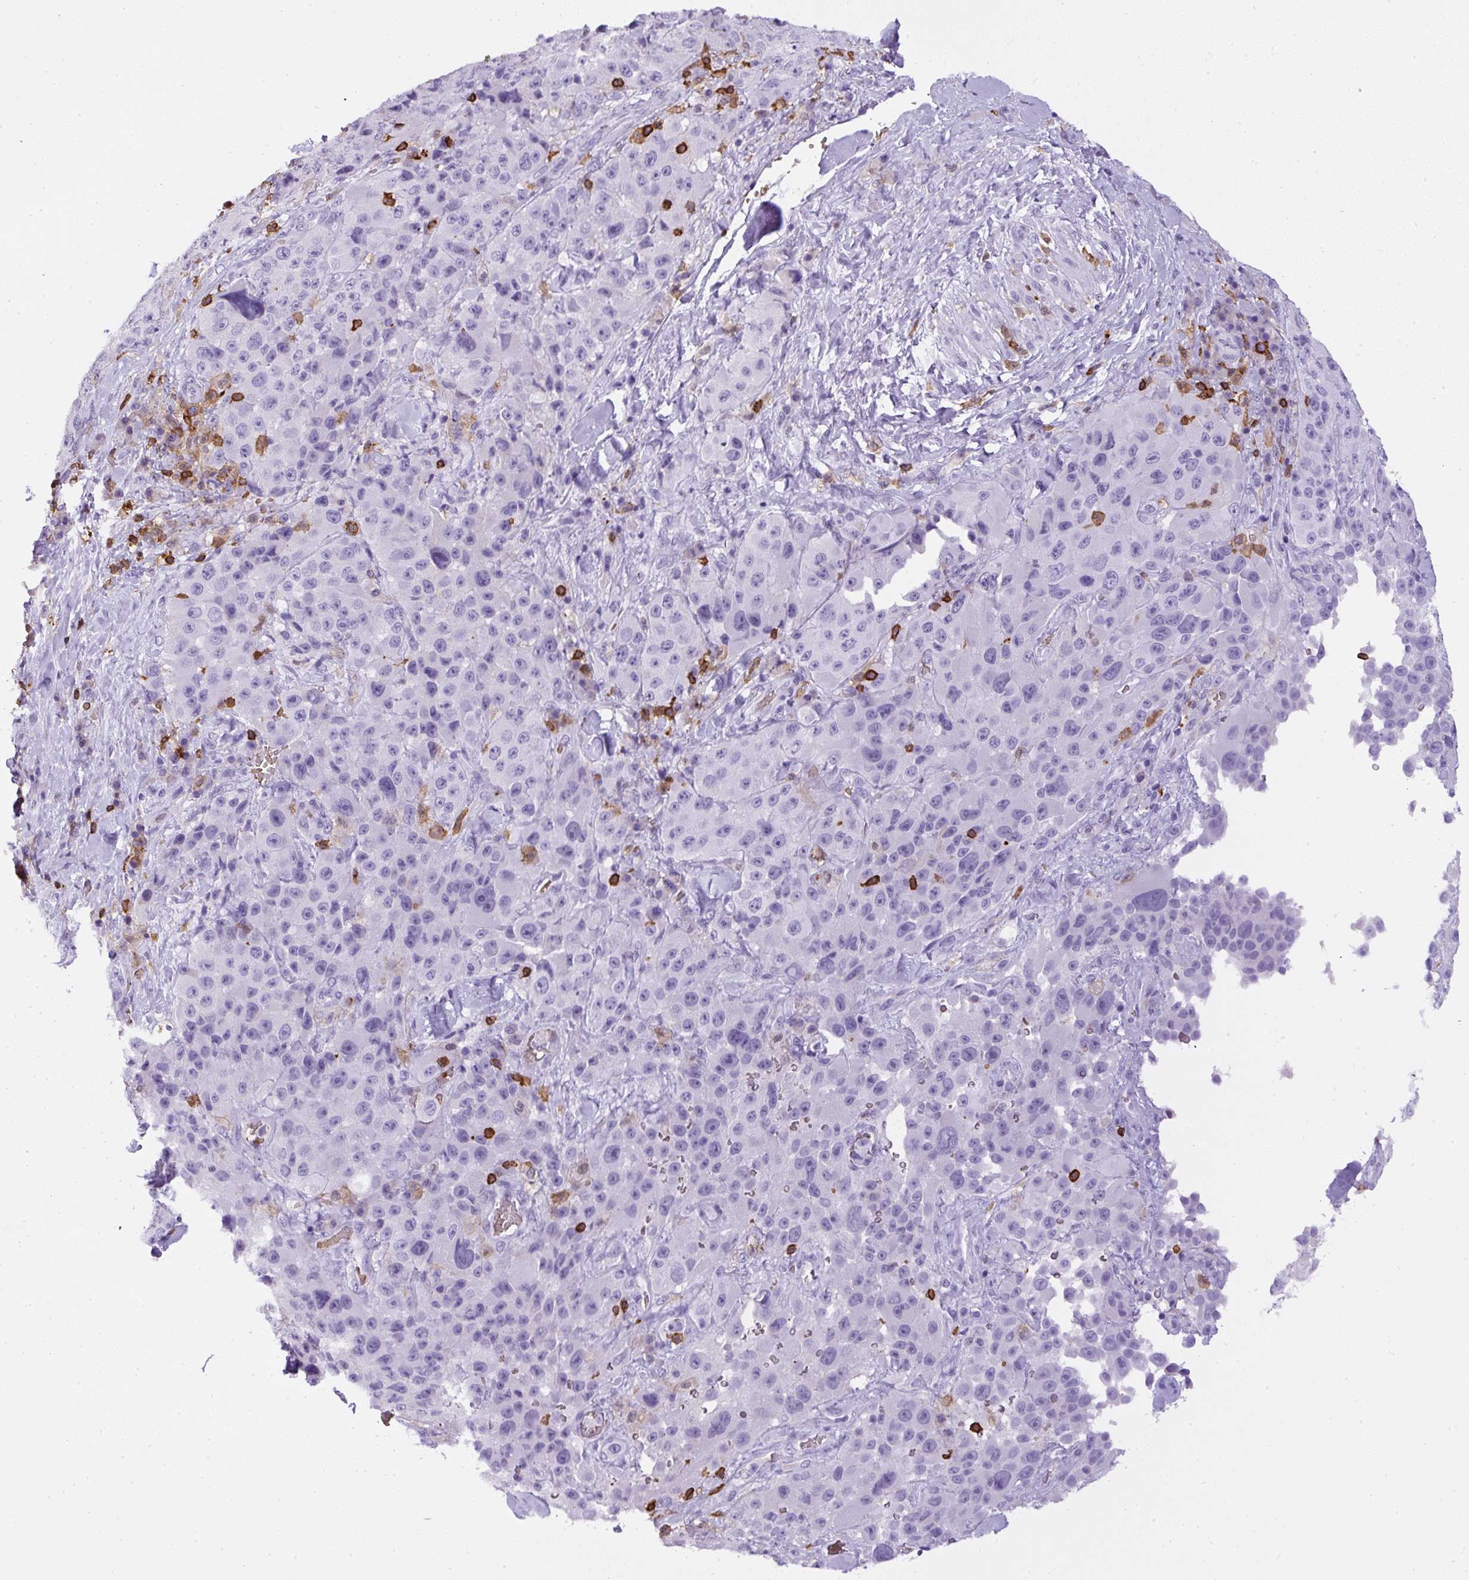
{"staining": {"intensity": "negative", "quantity": "none", "location": "none"}, "tissue": "melanoma", "cell_type": "Tumor cells", "image_type": "cancer", "snomed": [{"axis": "morphology", "description": "Malignant melanoma, Metastatic site"}, {"axis": "topography", "description": "Lymph node"}], "caption": "DAB (3,3'-diaminobenzidine) immunohistochemical staining of human malignant melanoma (metastatic site) demonstrates no significant positivity in tumor cells. (IHC, brightfield microscopy, high magnification).", "gene": "FAM228B", "patient": {"sex": "male", "age": 62}}